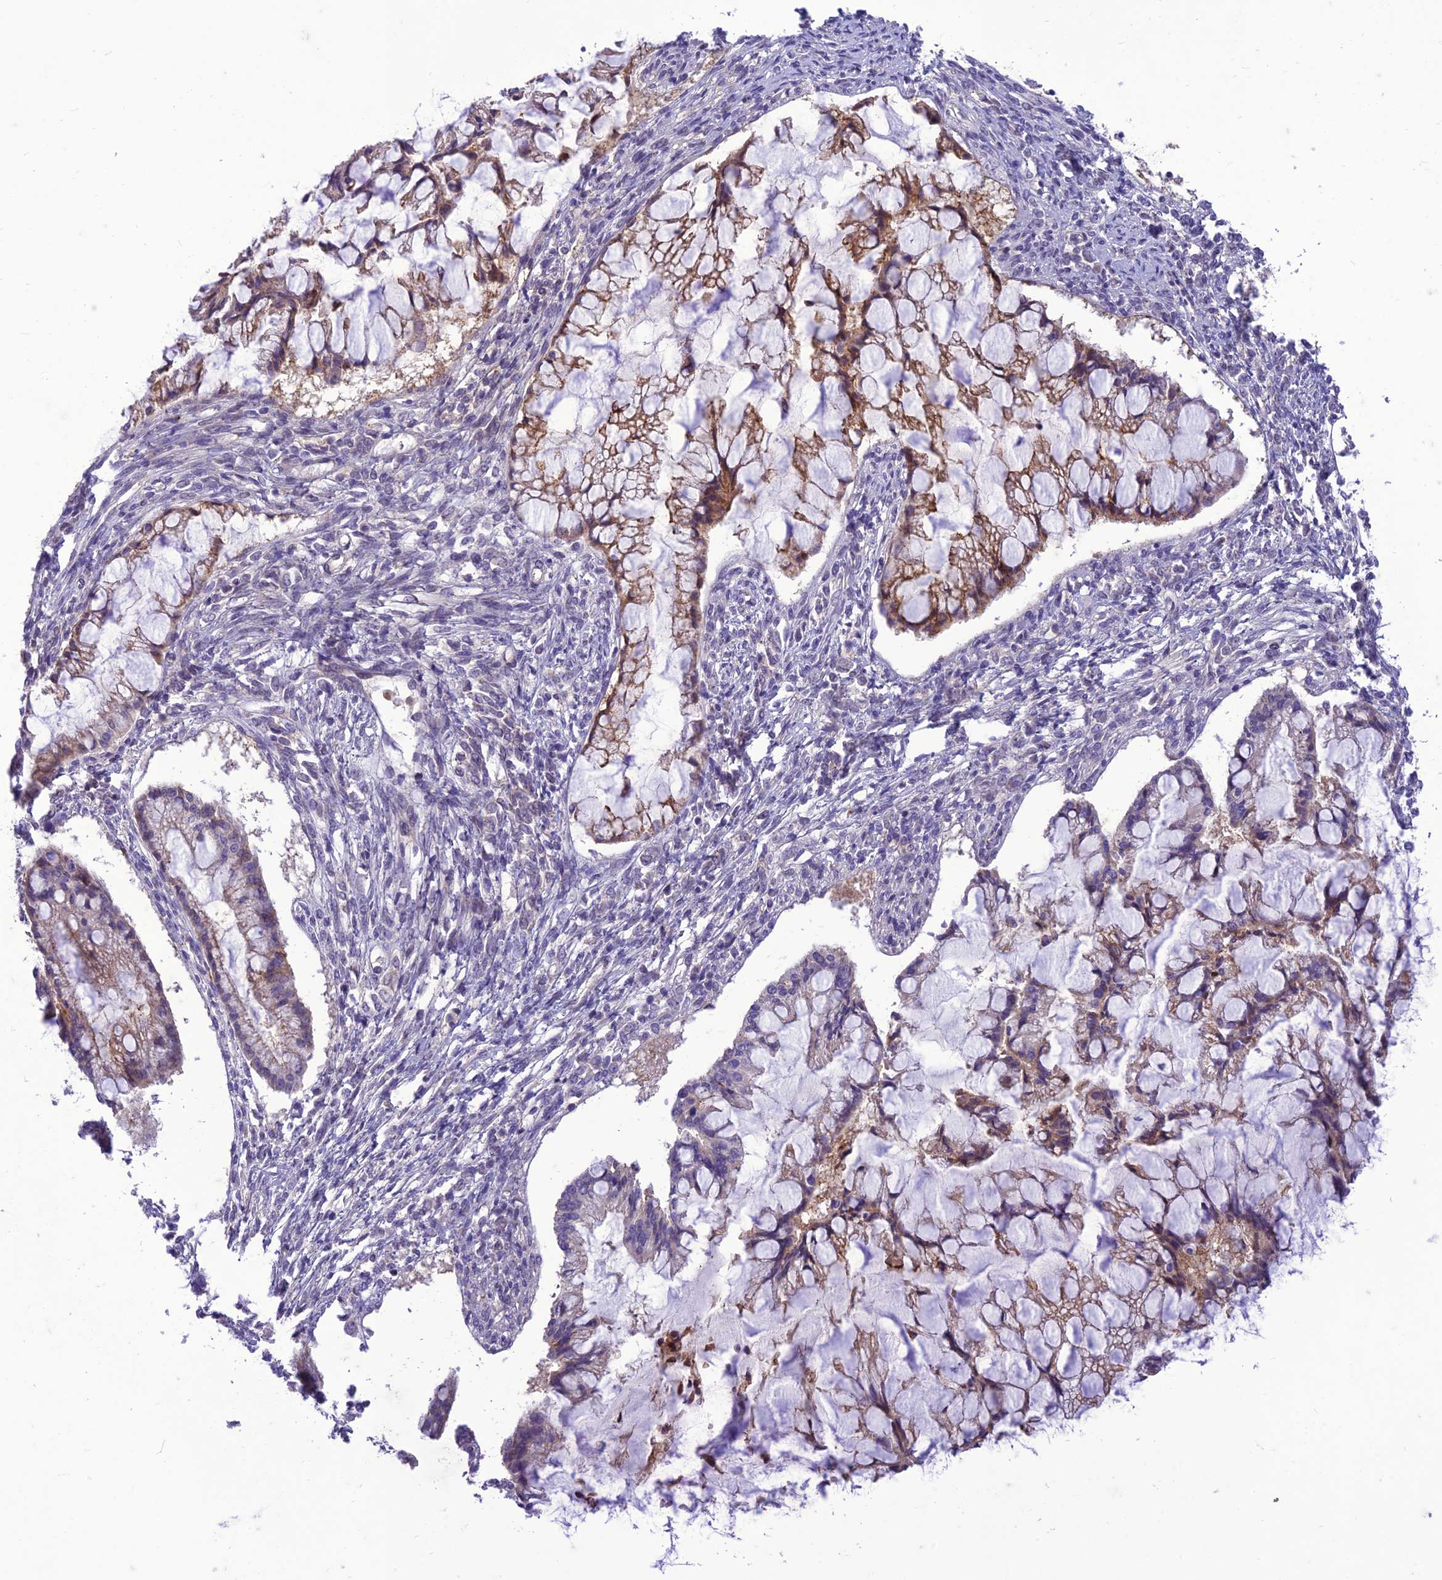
{"staining": {"intensity": "moderate", "quantity": "25%-75%", "location": "cytoplasmic/membranous"}, "tissue": "ovarian cancer", "cell_type": "Tumor cells", "image_type": "cancer", "snomed": [{"axis": "morphology", "description": "Cystadenocarcinoma, mucinous, NOS"}, {"axis": "topography", "description": "Ovary"}], "caption": "This image shows IHC staining of ovarian mucinous cystadenocarcinoma, with medium moderate cytoplasmic/membranous positivity in approximately 25%-75% of tumor cells.", "gene": "ITGAE", "patient": {"sex": "female", "age": 73}}